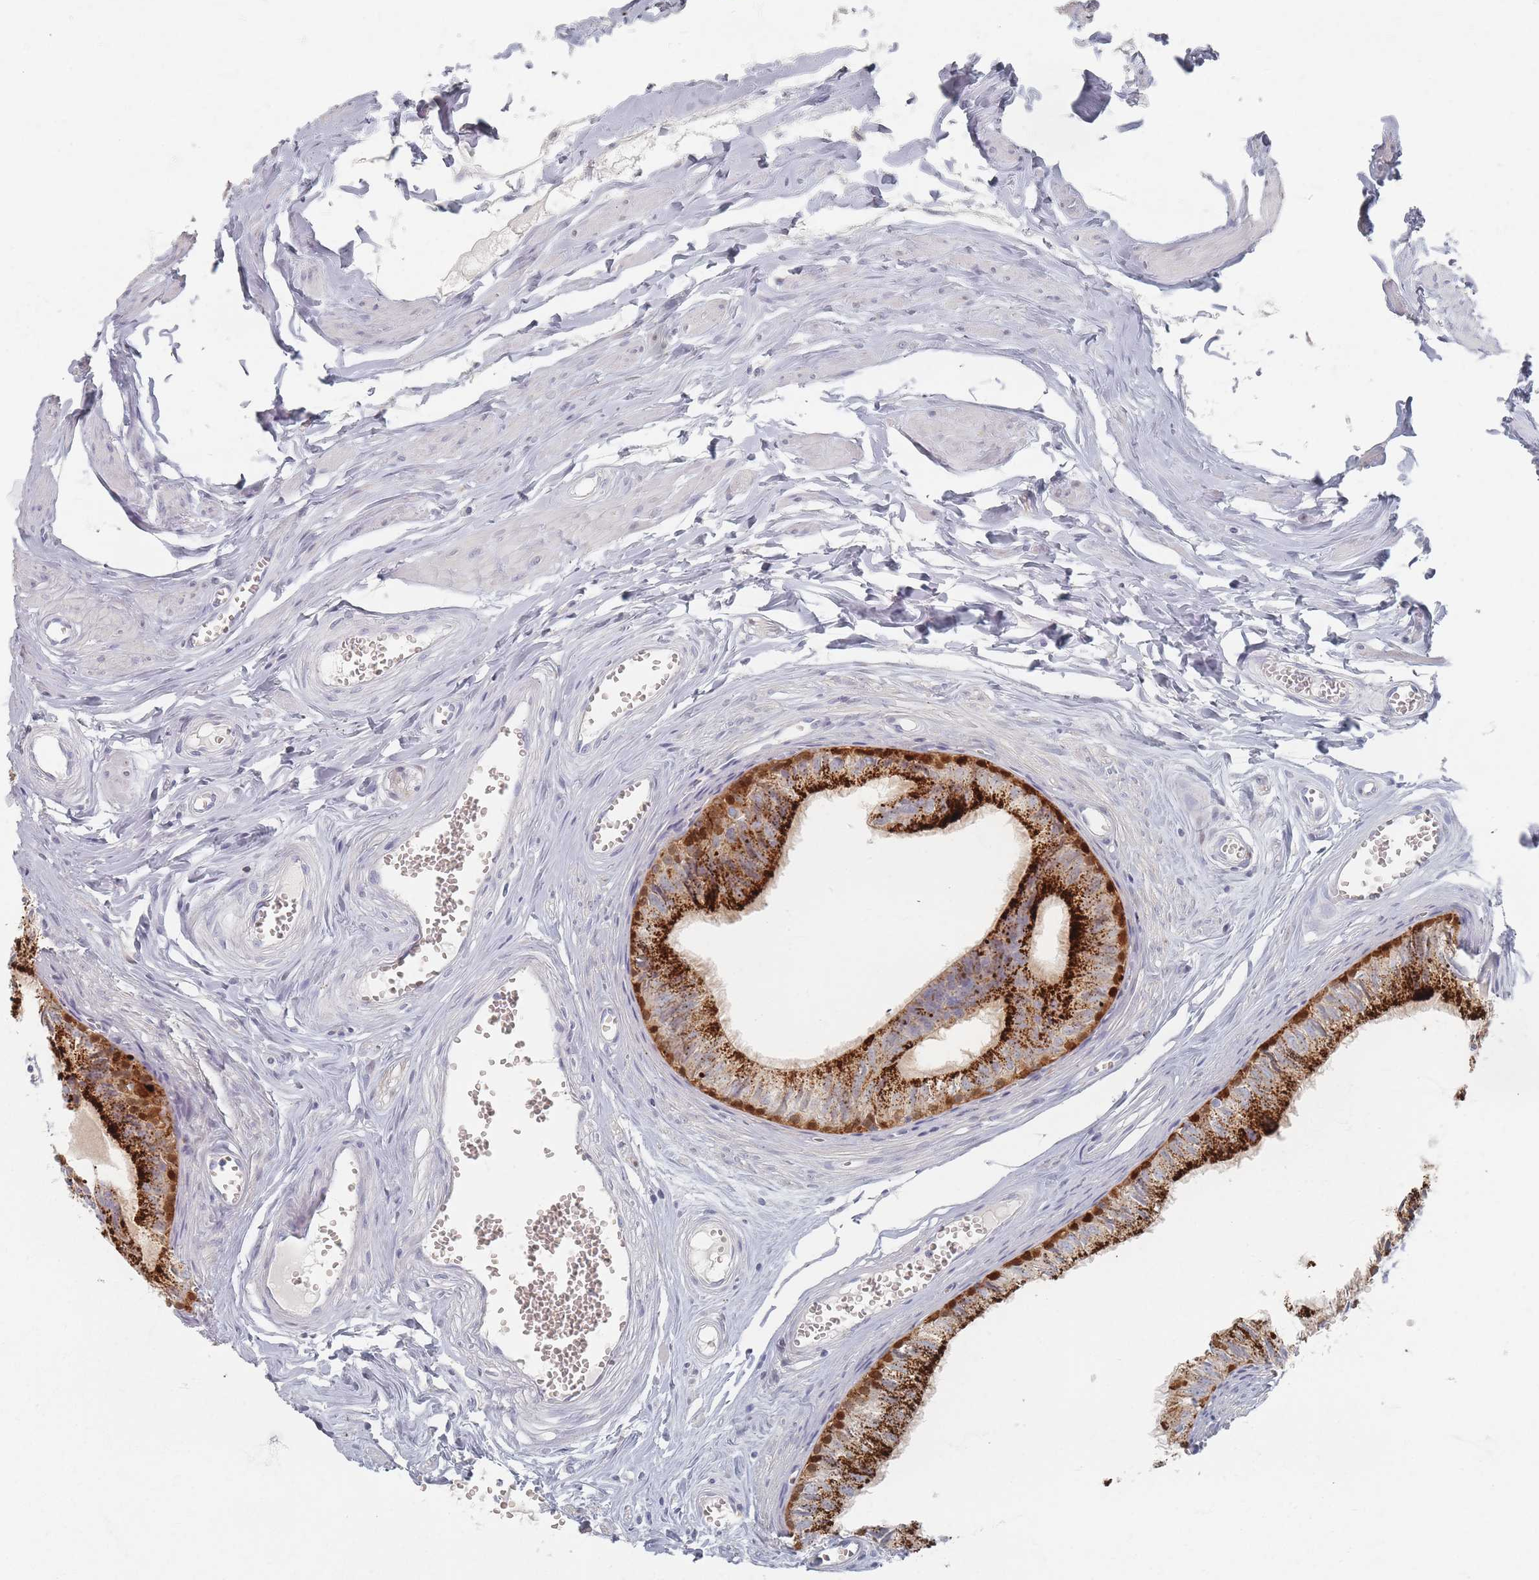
{"staining": {"intensity": "strong", "quantity": ">75%", "location": "cytoplasmic/membranous"}, "tissue": "epididymis", "cell_type": "Glandular cells", "image_type": "normal", "snomed": [{"axis": "morphology", "description": "Normal tissue, NOS"}, {"axis": "topography", "description": "Epididymis"}], "caption": "A high amount of strong cytoplasmic/membranous positivity is appreciated in about >75% of glandular cells in unremarkable epididymis. (Stains: DAB in brown, nuclei in blue, Microscopy: brightfield microscopy at high magnification).", "gene": "ENSG00000251357", "patient": {"sex": "male", "age": 36}}